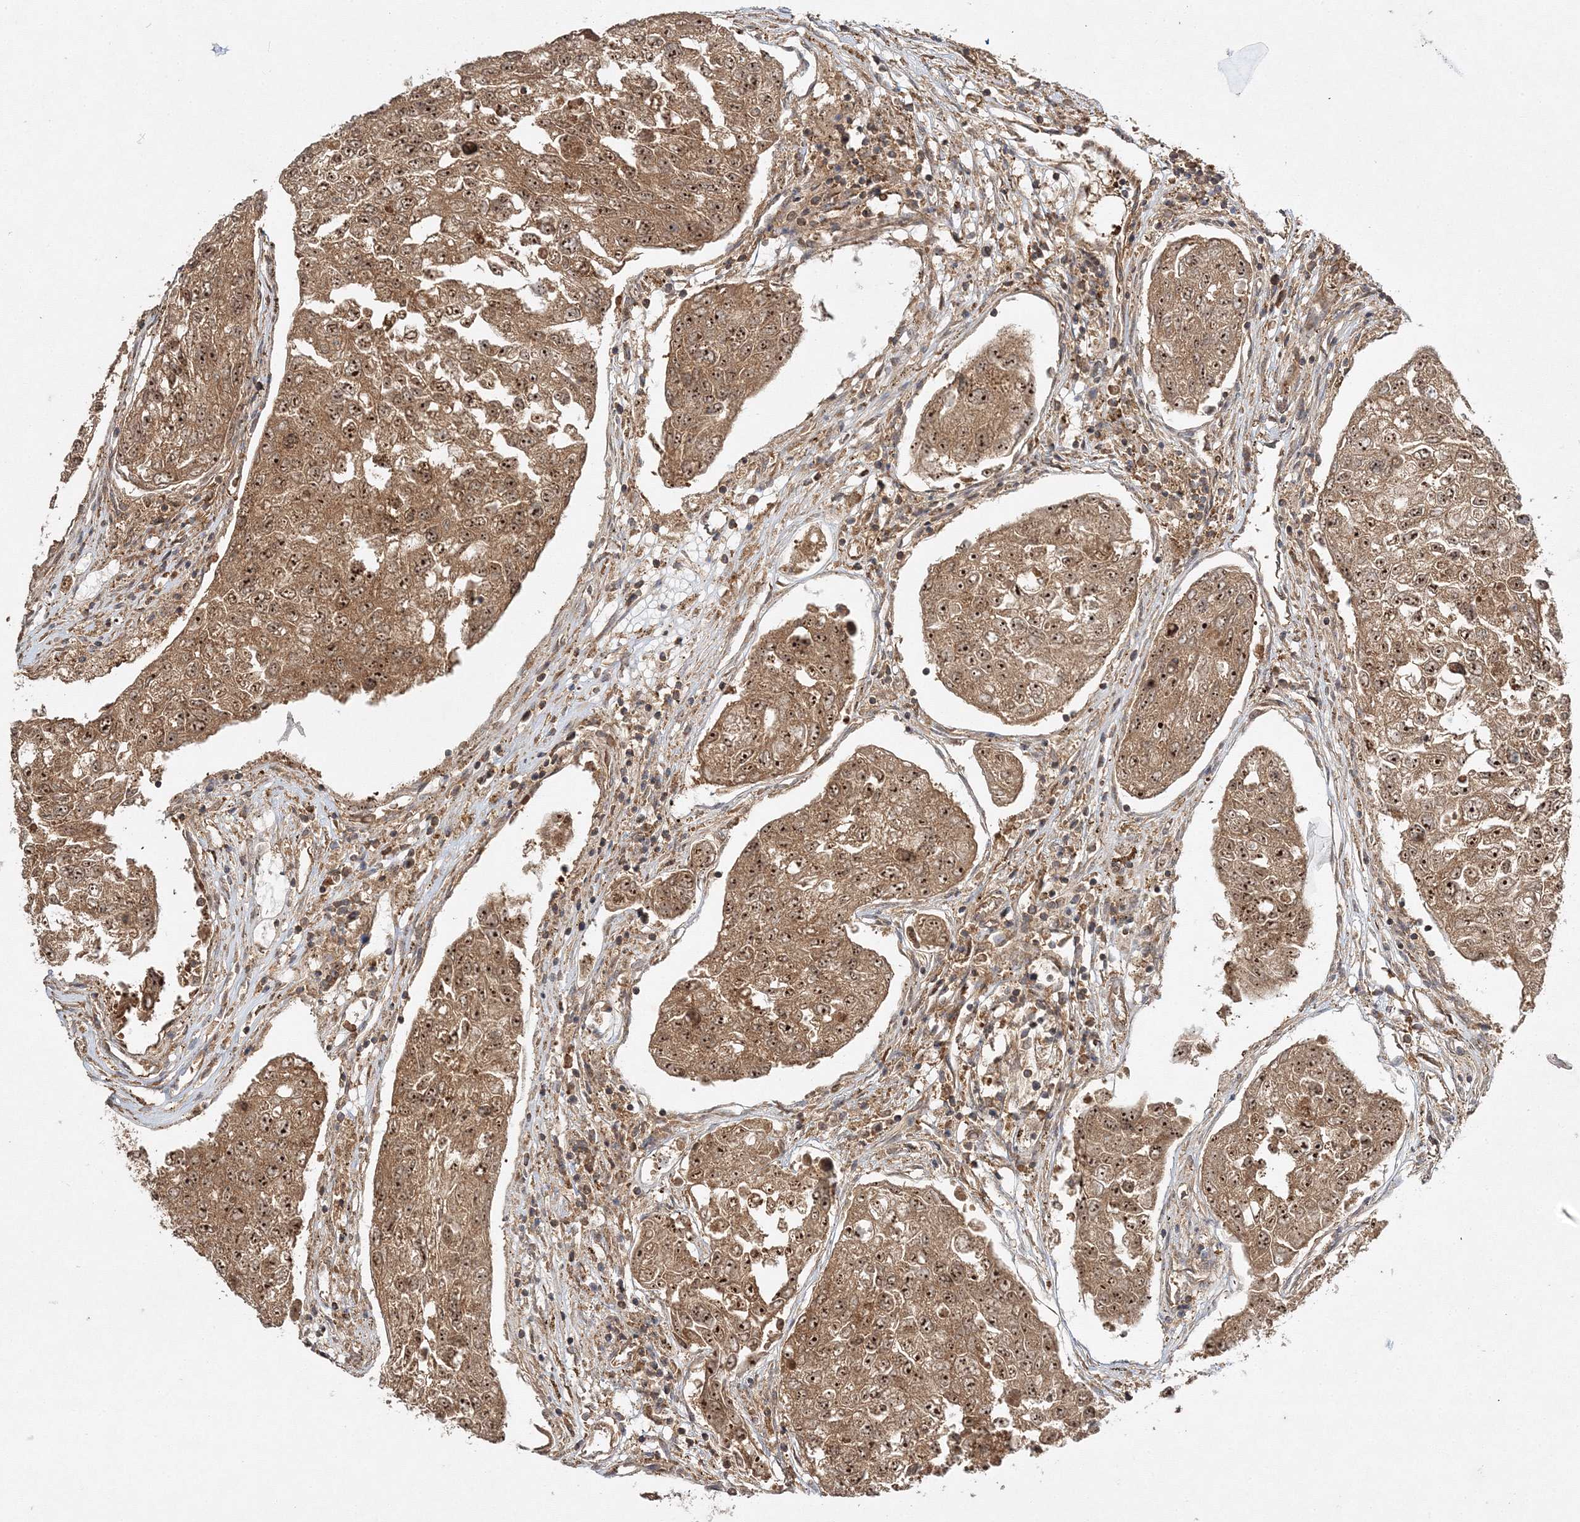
{"staining": {"intensity": "moderate", "quantity": ">75%", "location": "cytoplasmic/membranous,nuclear"}, "tissue": "urothelial cancer", "cell_type": "Tumor cells", "image_type": "cancer", "snomed": [{"axis": "morphology", "description": "Urothelial carcinoma, High grade"}, {"axis": "topography", "description": "Lymph node"}, {"axis": "topography", "description": "Urinary bladder"}], "caption": "Tumor cells display moderate cytoplasmic/membranous and nuclear expression in approximately >75% of cells in urothelial carcinoma (high-grade).", "gene": "WDR37", "patient": {"sex": "male", "age": 51}}